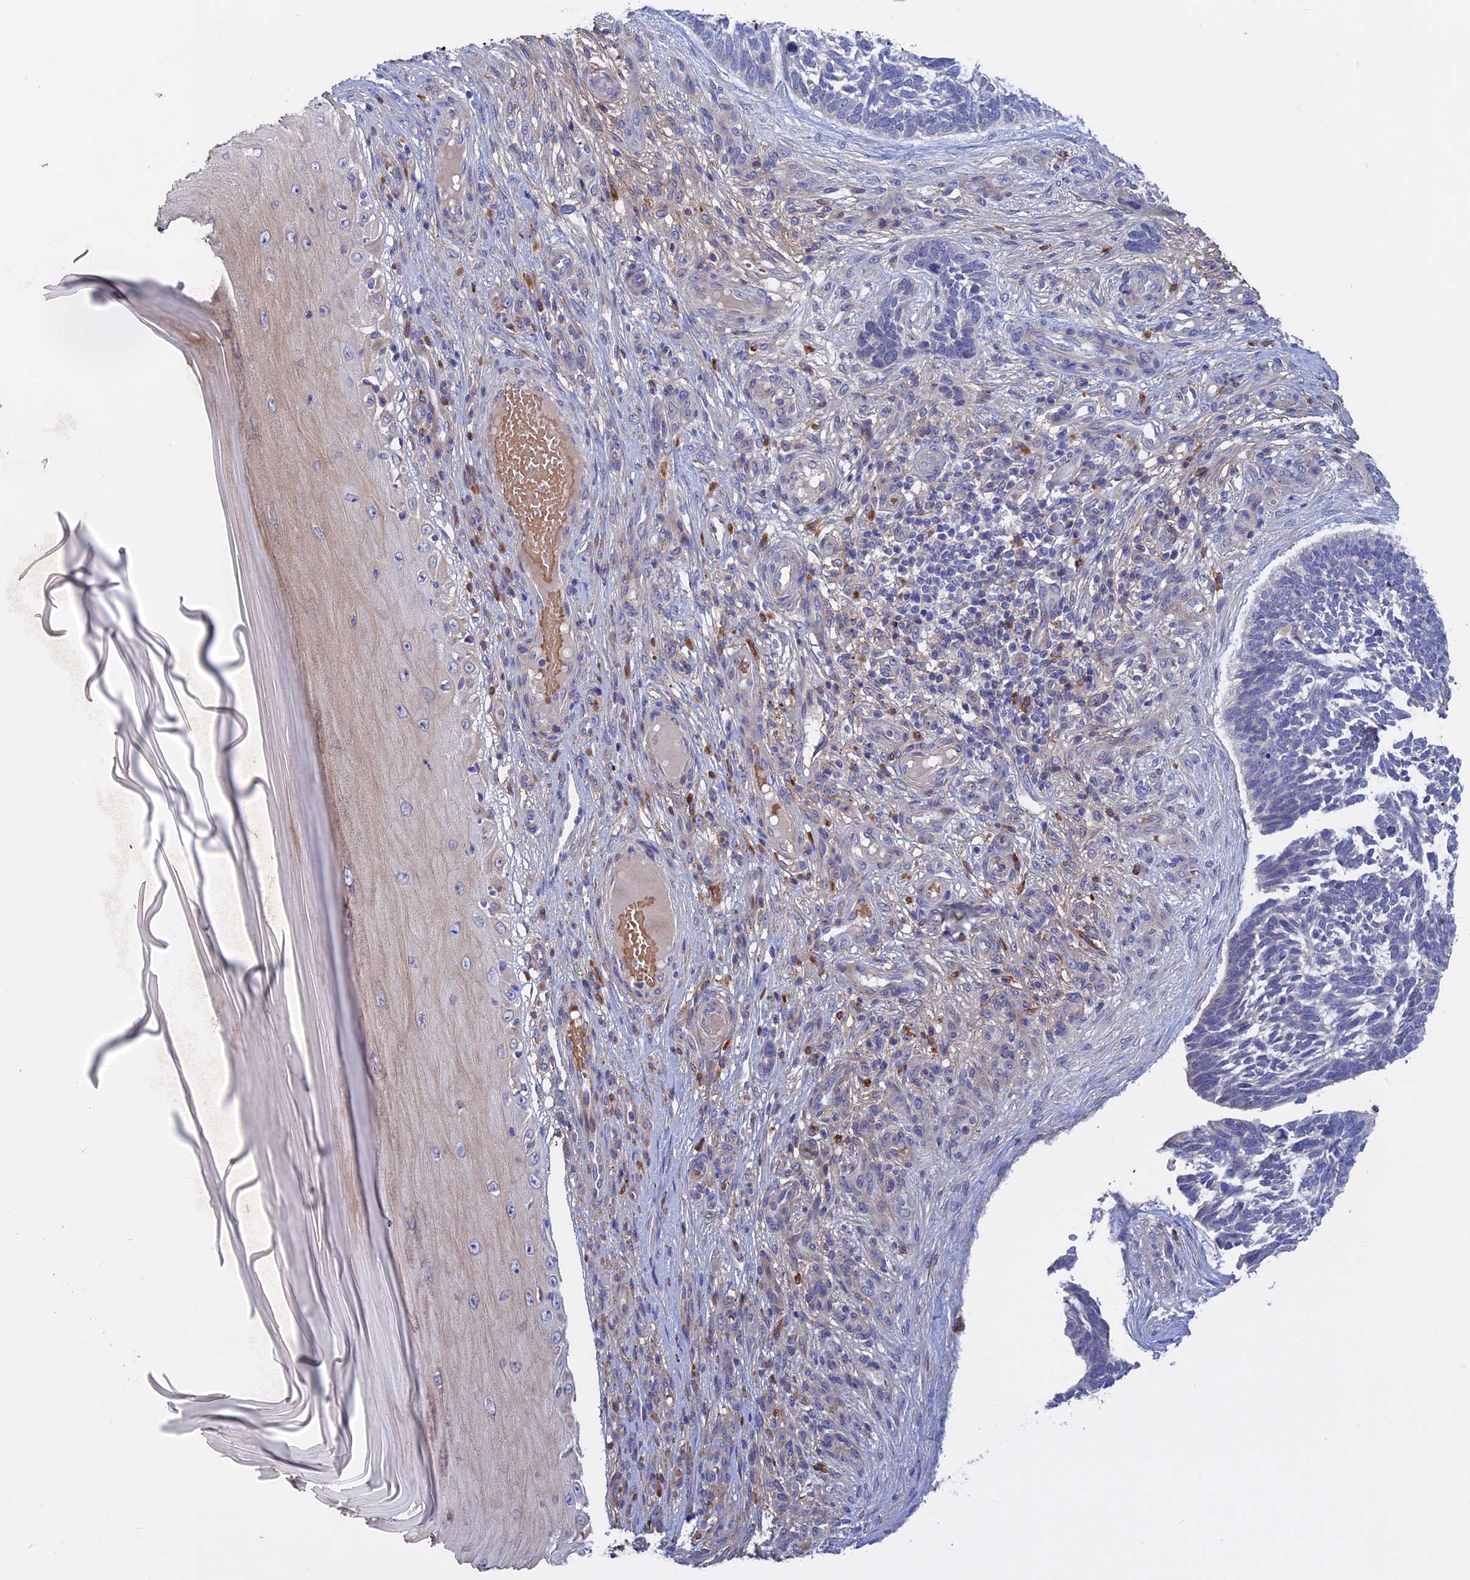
{"staining": {"intensity": "negative", "quantity": "none", "location": "none"}, "tissue": "skin cancer", "cell_type": "Tumor cells", "image_type": "cancer", "snomed": [{"axis": "morphology", "description": "Basal cell carcinoma"}, {"axis": "topography", "description": "Skin"}], "caption": "Image shows no significant protein expression in tumor cells of skin cancer.", "gene": "SLC2A6", "patient": {"sex": "male", "age": 88}}